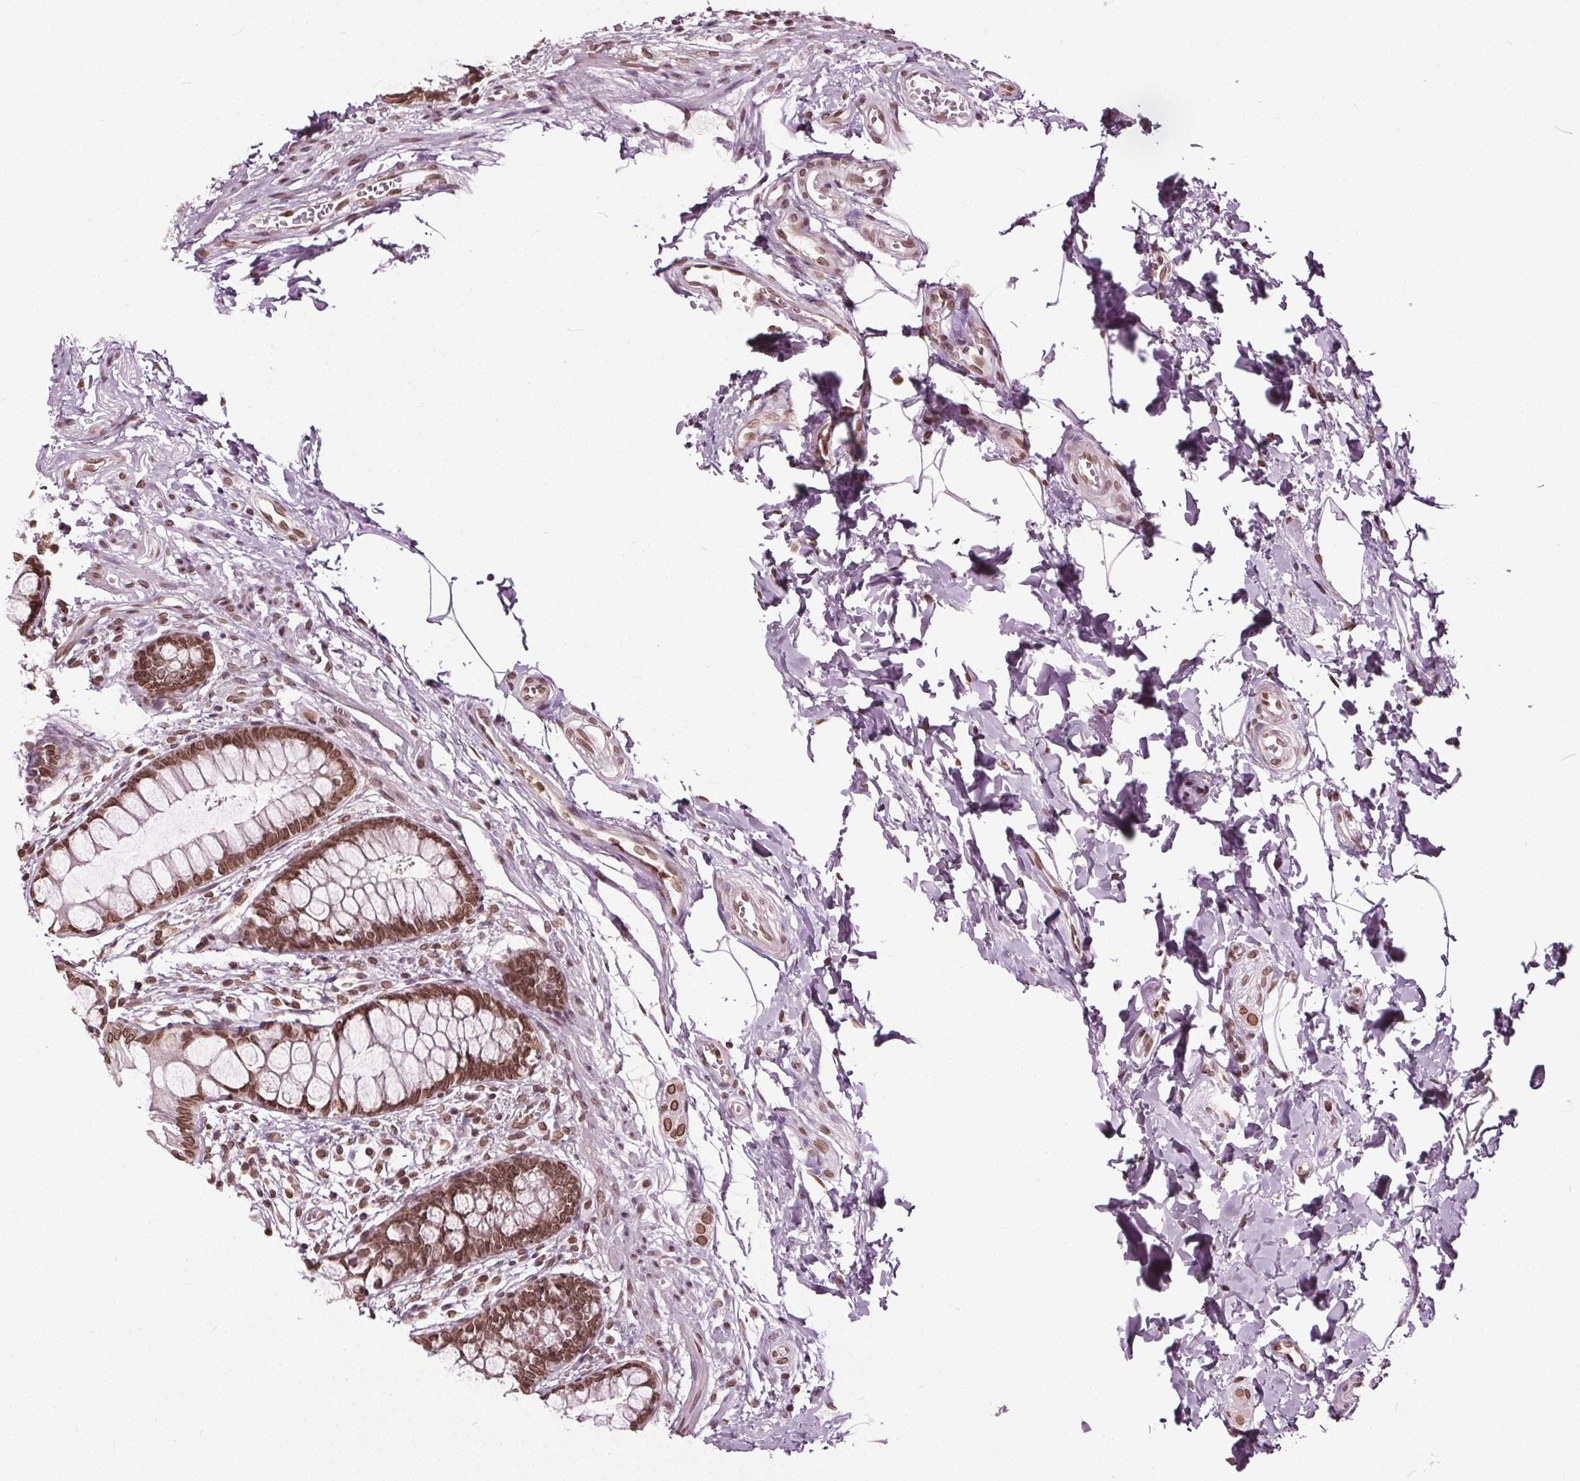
{"staining": {"intensity": "moderate", "quantity": ">75%", "location": "cytoplasmic/membranous,nuclear"}, "tissue": "rectum", "cell_type": "Glandular cells", "image_type": "normal", "snomed": [{"axis": "morphology", "description": "Normal tissue, NOS"}, {"axis": "topography", "description": "Rectum"}], "caption": "This micrograph reveals immunohistochemistry (IHC) staining of unremarkable rectum, with medium moderate cytoplasmic/membranous,nuclear positivity in approximately >75% of glandular cells.", "gene": "TTC39C", "patient": {"sex": "female", "age": 62}}